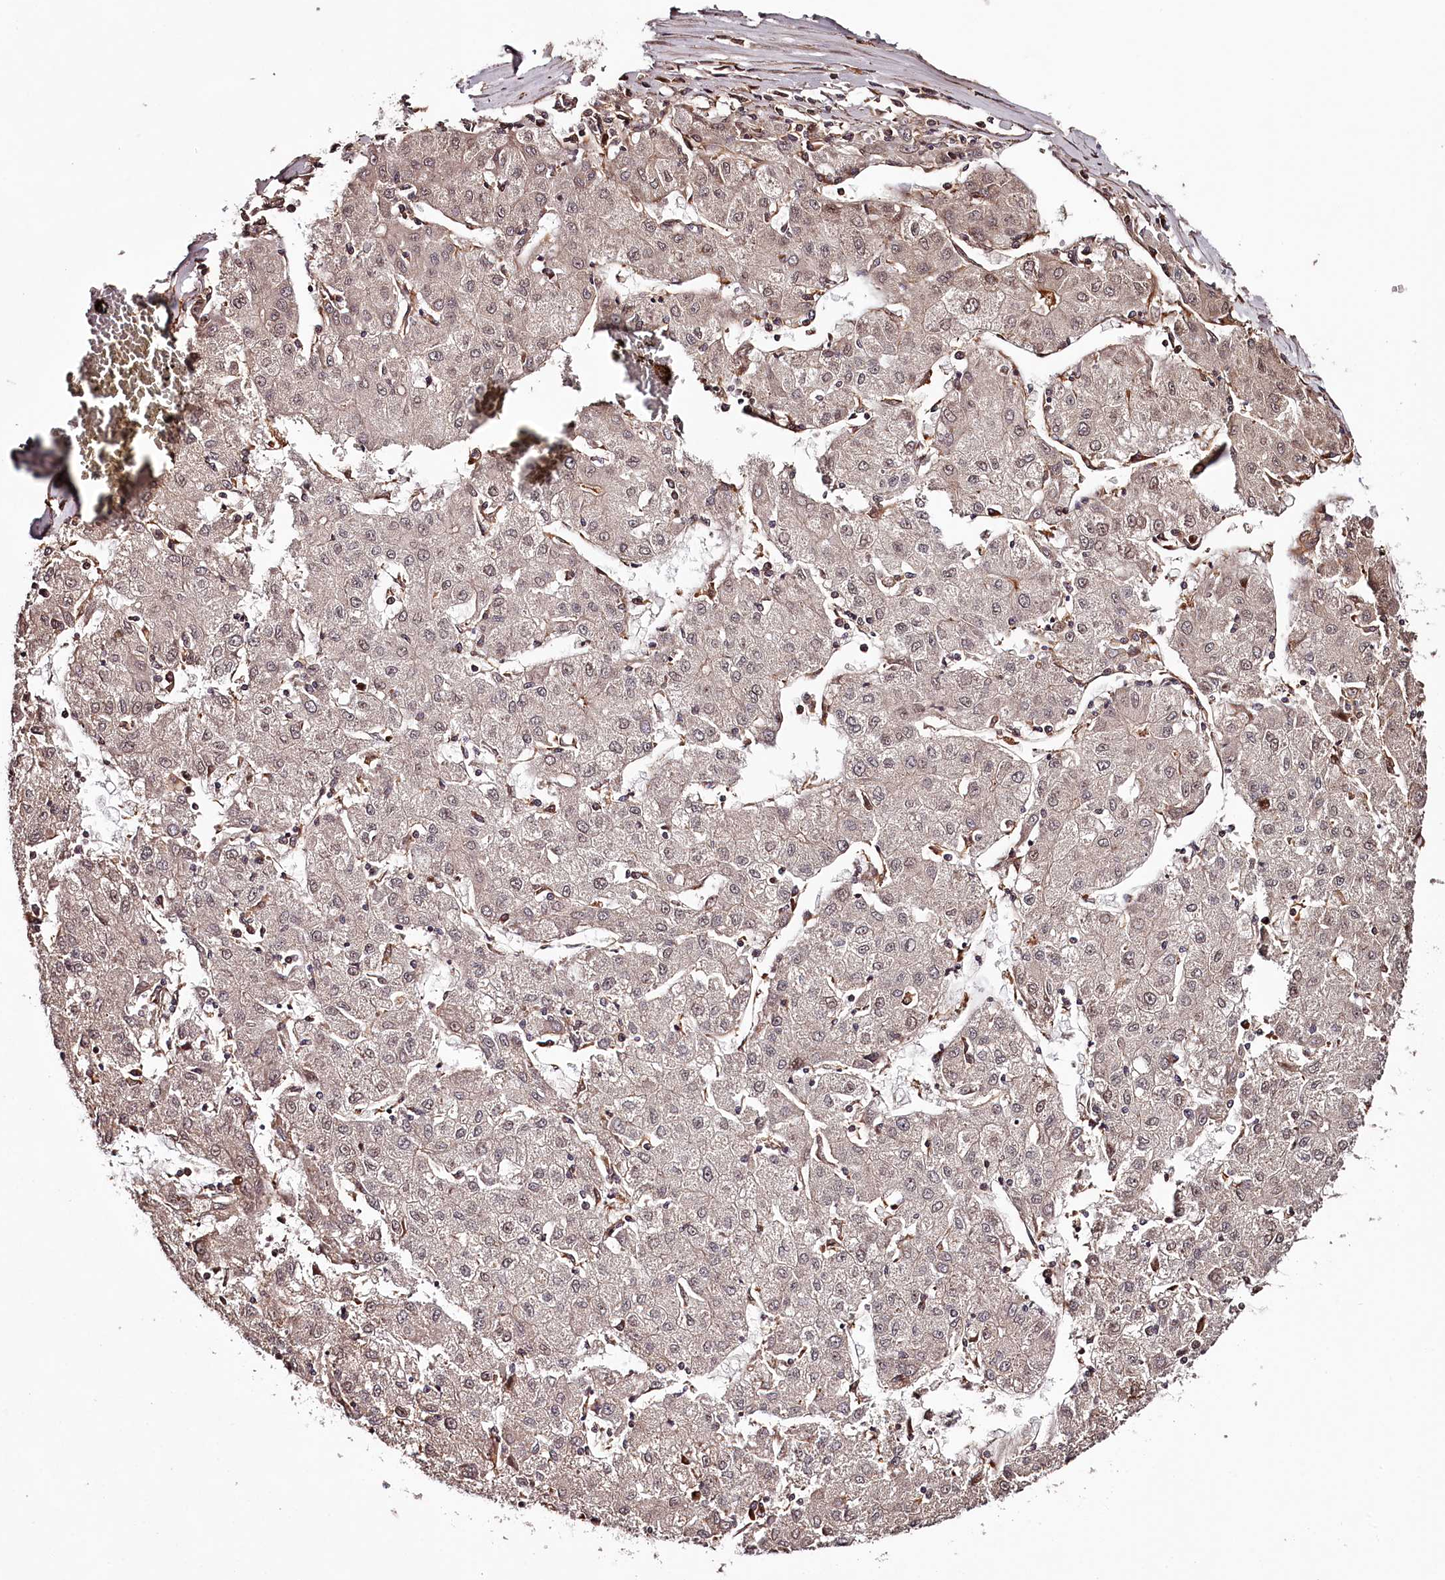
{"staining": {"intensity": "weak", "quantity": "<25%", "location": "nuclear"}, "tissue": "liver cancer", "cell_type": "Tumor cells", "image_type": "cancer", "snomed": [{"axis": "morphology", "description": "Carcinoma, Hepatocellular, NOS"}, {"axis": "topography", "description": "Liver"}], "caption": "Hepatocellular carcinoma (liver) was stained to show a protein in brown. There is no significant positivity in tumor cells. (DAB (3,3'-diaminobenzidine) immunohistochemistry with hematoxylin counter stain).", "gene": "KIF14", "patient": {"sex": "male", "age": 72}}